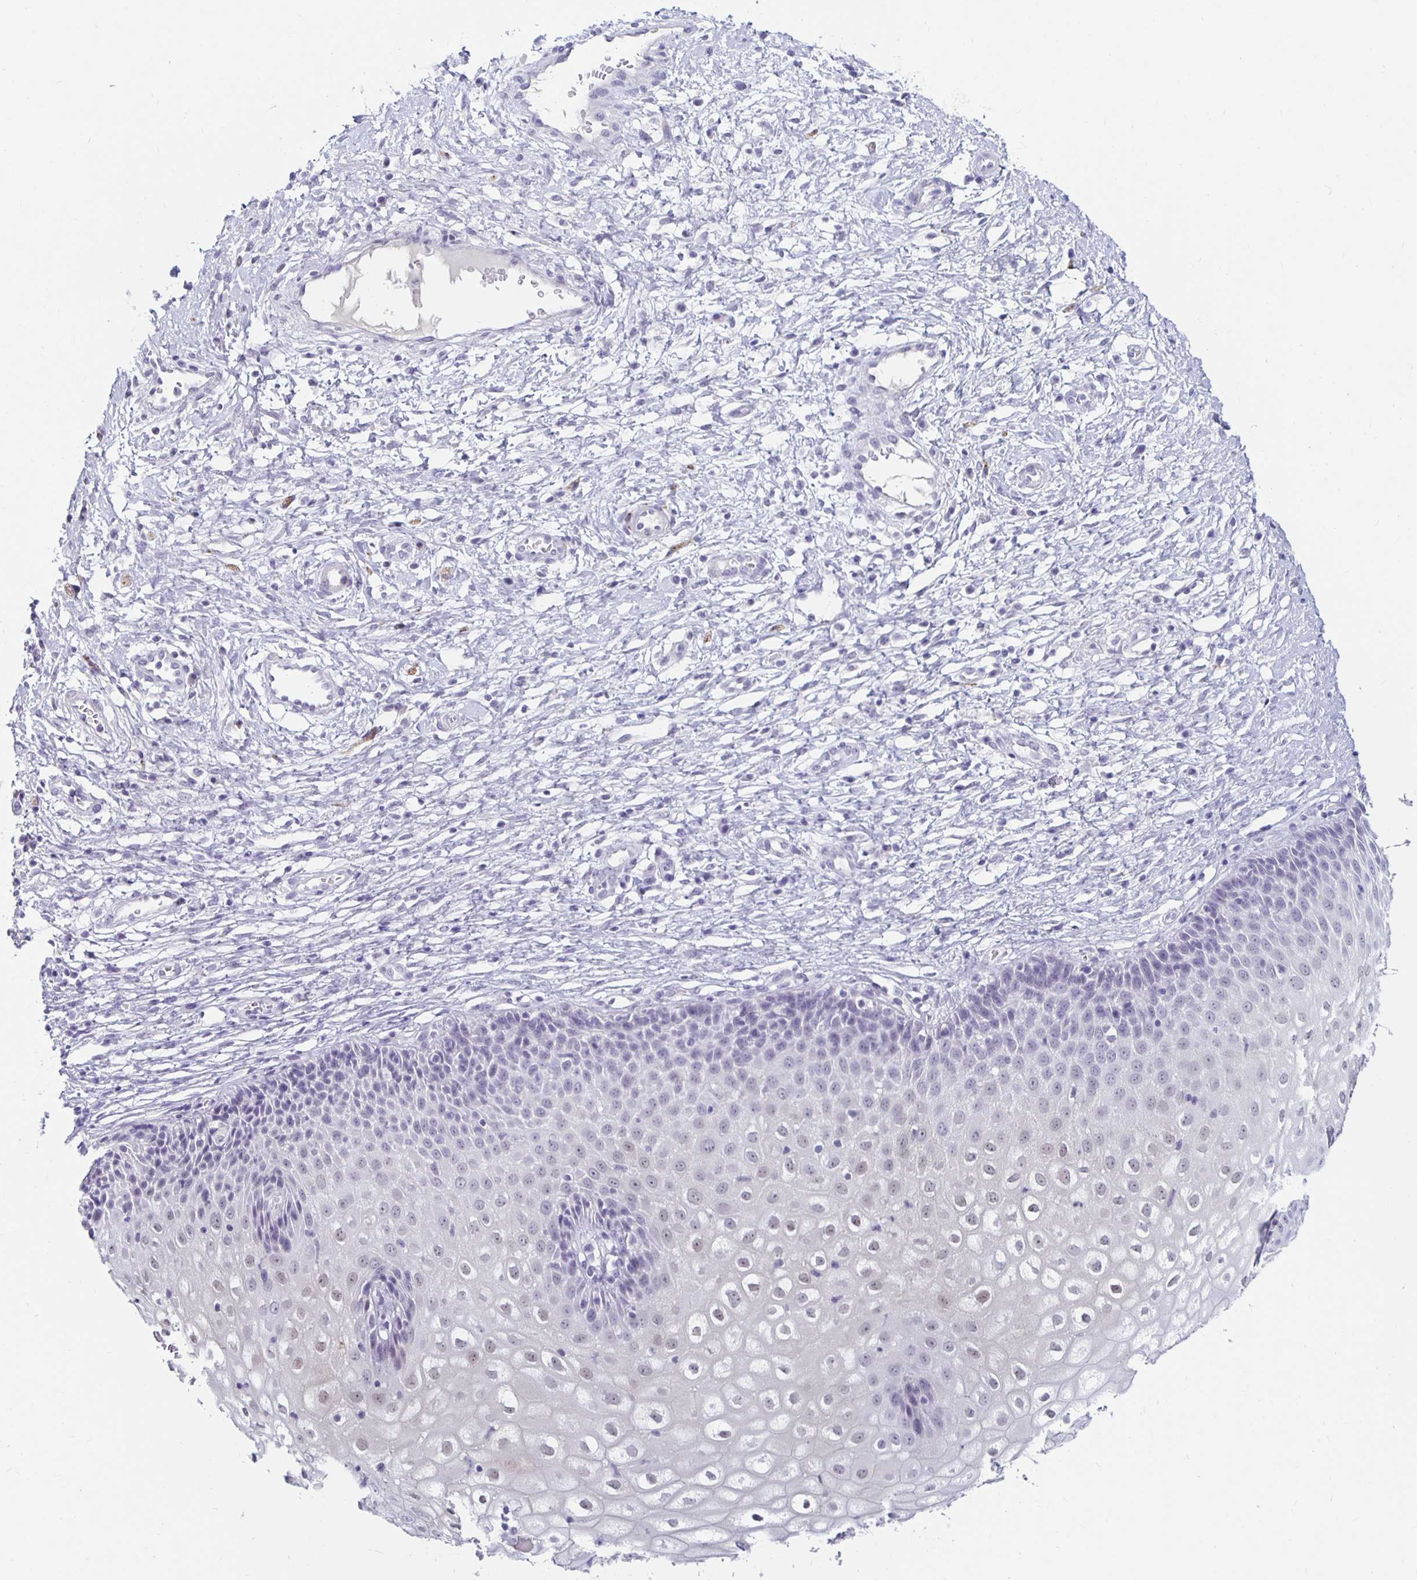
{"staining": {"intensity": "negative", "quantity": "none", "location": "none"}, "tissue": "cervix", "cell_type": "Glandular cells", "image_type": "normal", "snomed": [{"axis": "morphology", "description": "Normal tissue, NOS"}, {"axis": "topography", "description": "Cervix"}], "caption": "Glandular cells are negative for protein expression in benign human cervix. Nuclei are stained in blue.", "gene": "KCNQ2", "patient": {"sex": "female", "age": 36}}